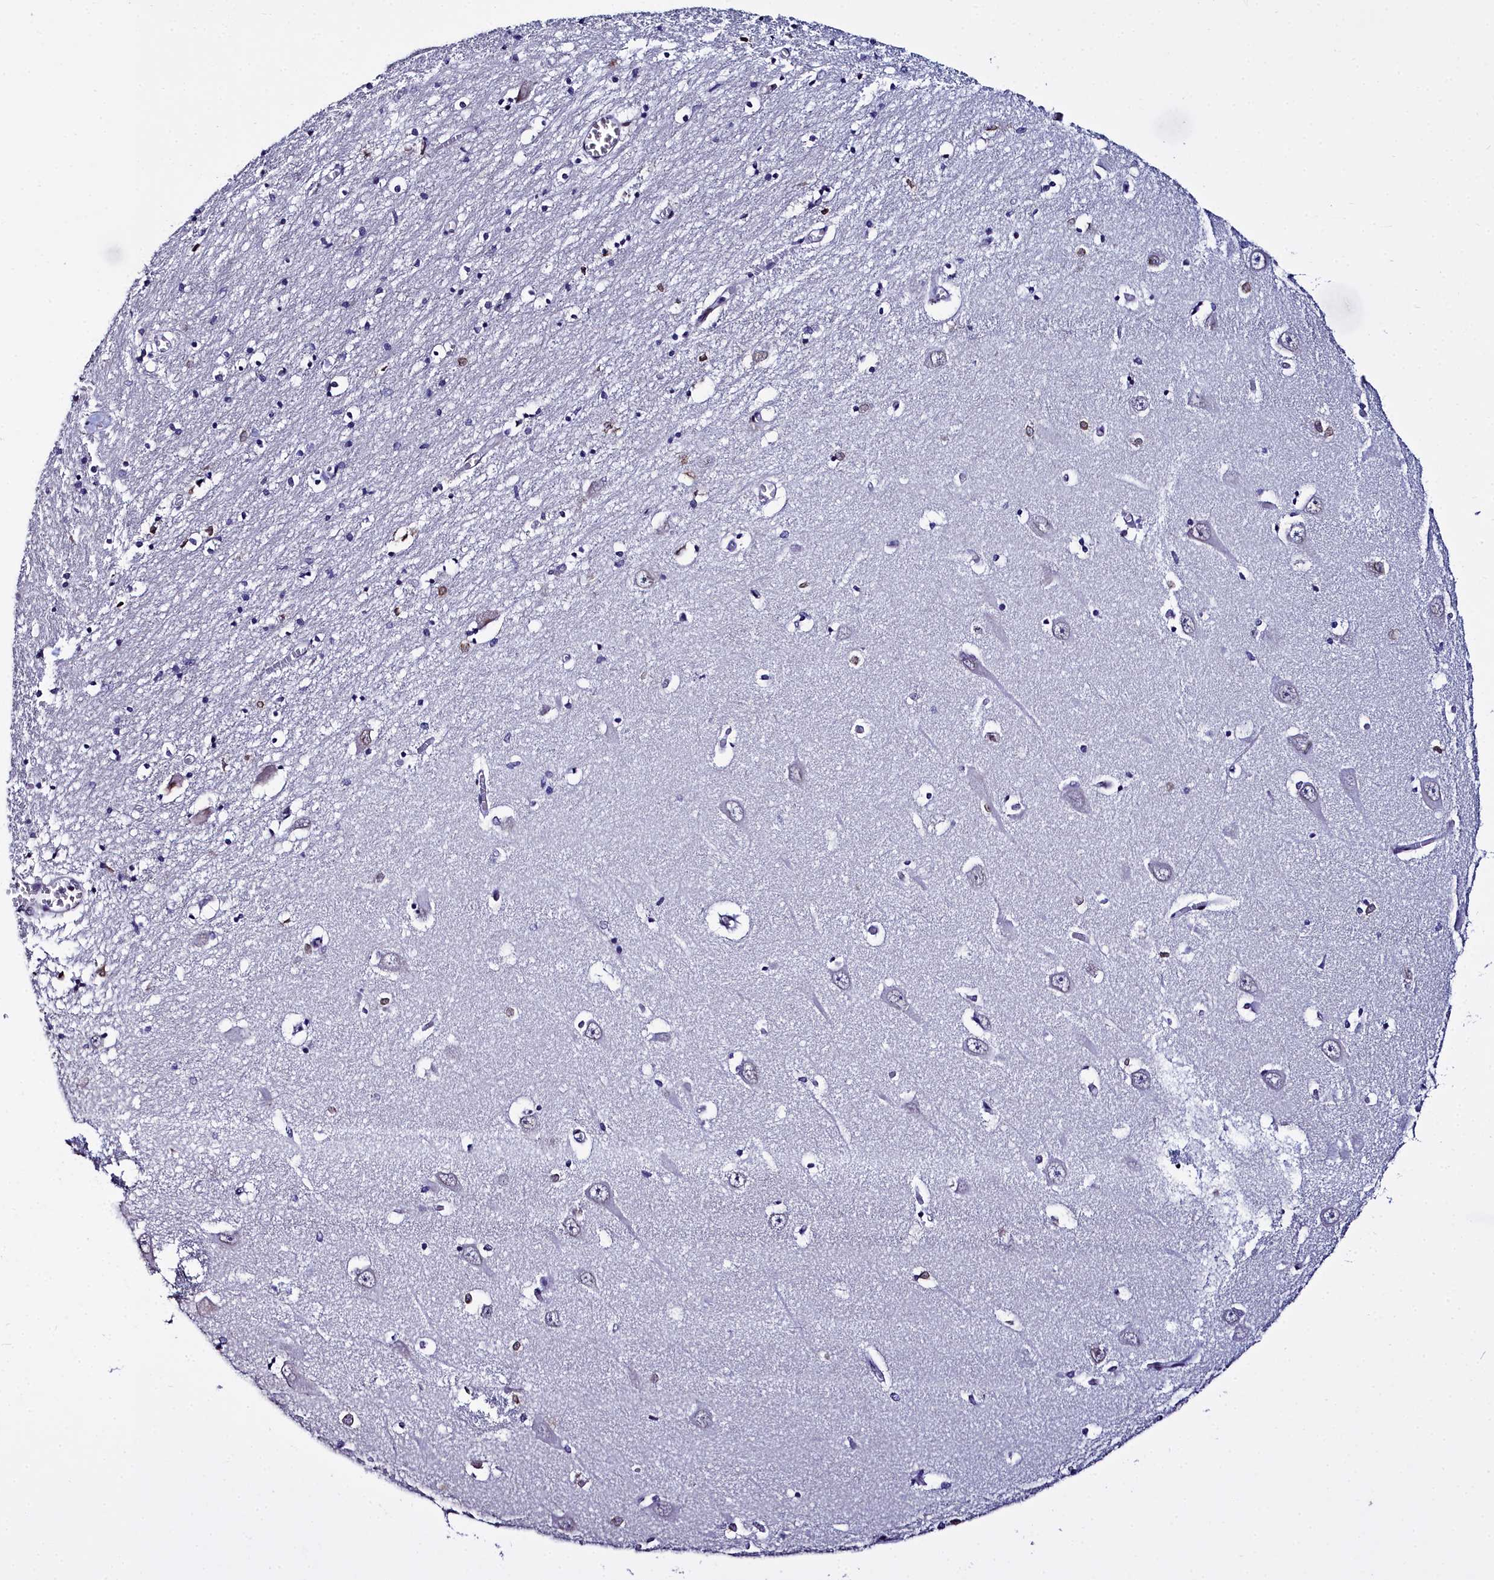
{"staining": {"intensity": "moderate", "quantity": "<25%", "location": "nuclear"}, "tissue": "hippocampus", "cell_type": "Glial cells", "image_type": "normal", "snomed": [{"axis": "morphology", "description": "Normal tissue, NOS"}, {"axis": "topography", "description": "Hippocampus"}], "caption": "A brown stain labels moderate nuclear staining of a protein in glial cells of normal human hippocampus. The staining is performed using DAB brown chromogen to label protein expression. The nuclei are counter-stained blue using hematoxylin.", "gene": "CCDC97", "patient": {"sex": "male", "age": 70}}